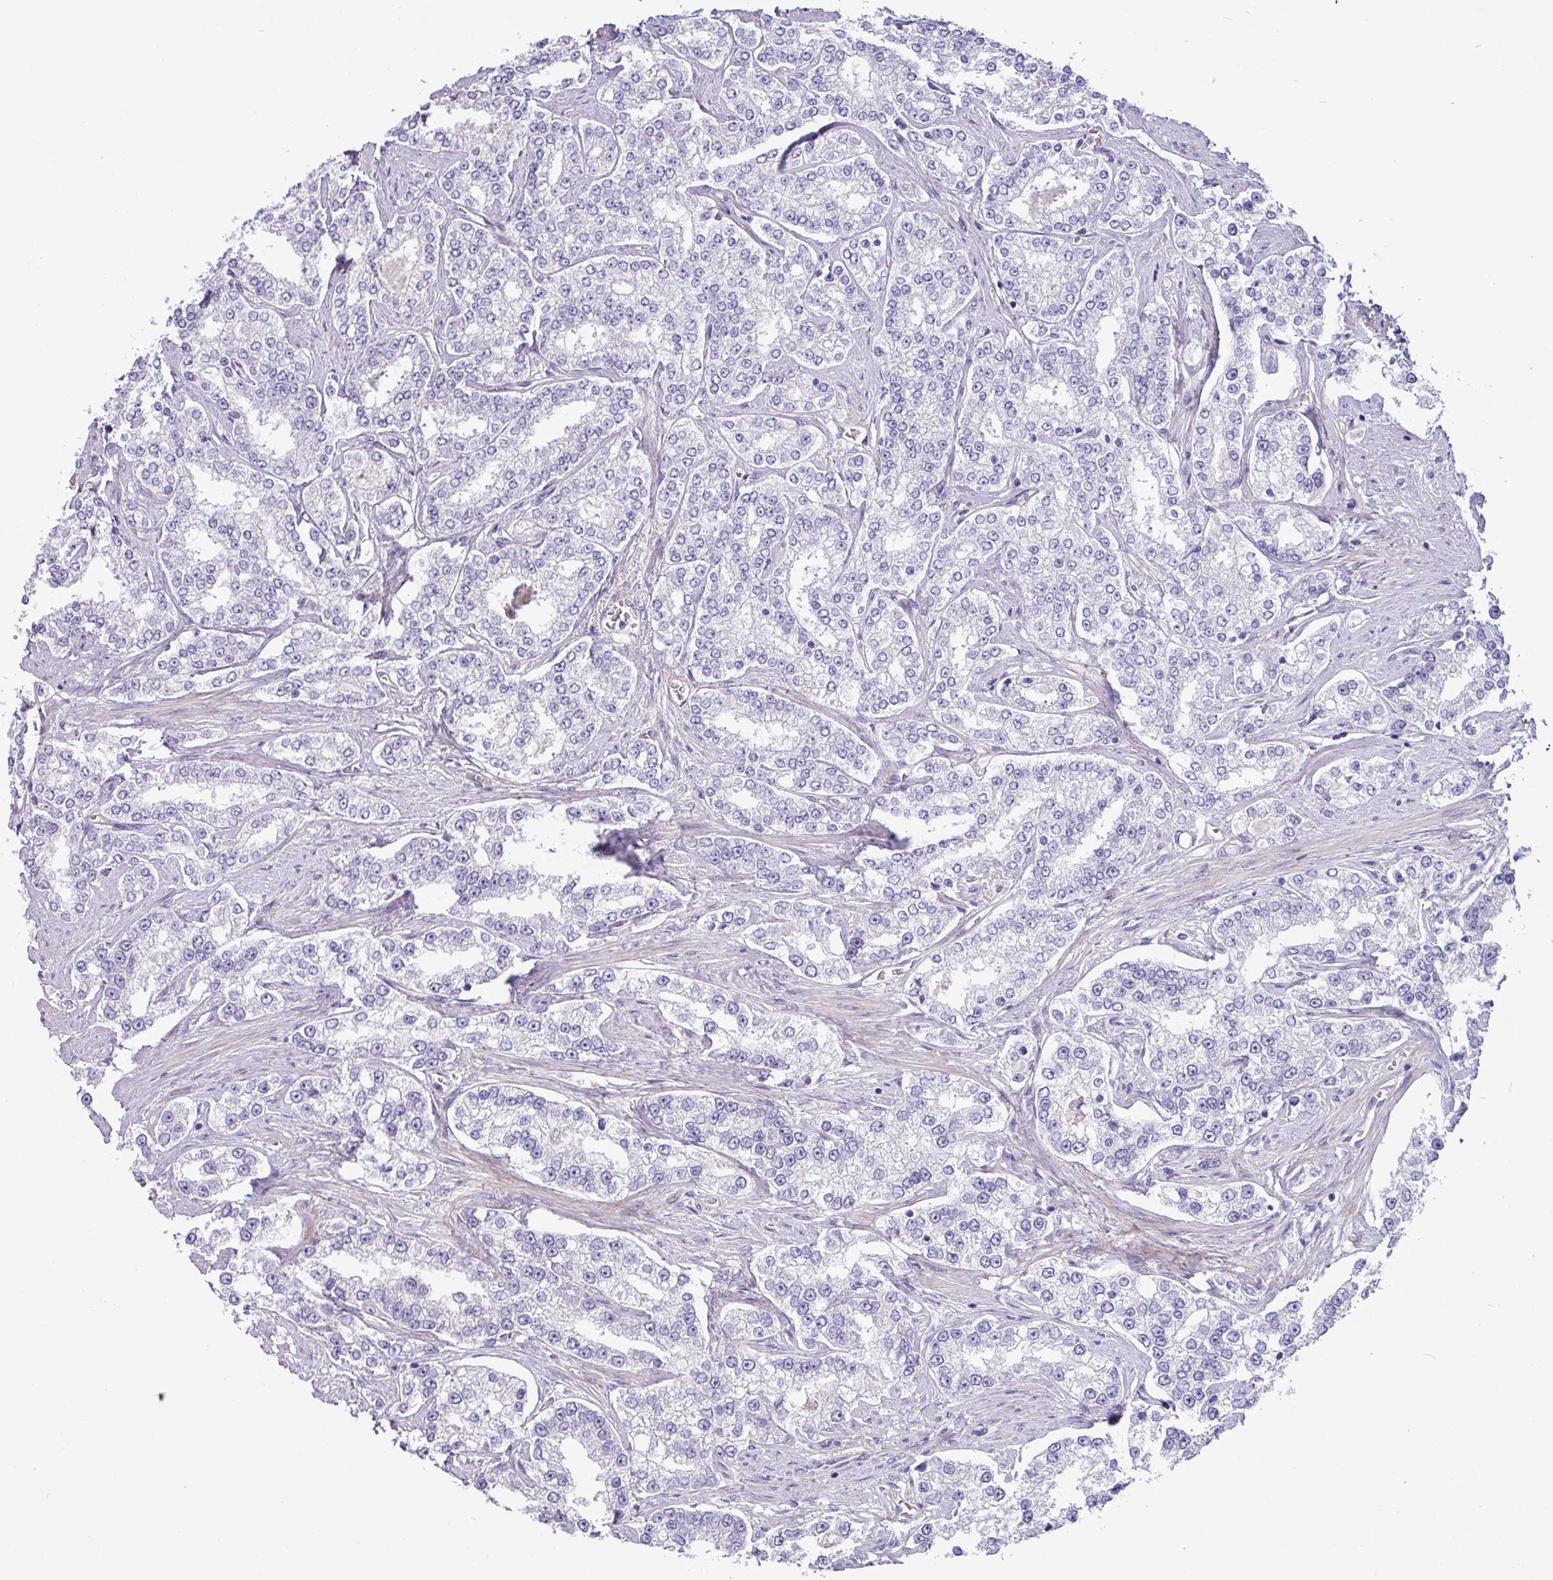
{"staining": {"intensity": "negative", "quantity": "none", "location": "none"}, "tissue": "prostate cancer", "cell_type": "Tumor cells", "image_type": "cancer", "snomed": [{"axis": "morphology", "description": "Normal tissue, NOS"}, {"axis": "morphology", "description": "Adenocarcinoma, High grade"}, {"axis": "topography", "description": "Prostate"}], "caption": "The immunohistochemistry micrograph has no significant positivity in tumor cells of high-grade adenocarcinoma (prostate) tissue.", "gene": "KIRREL3", "patient": {"sex": "male", "age": 83}}